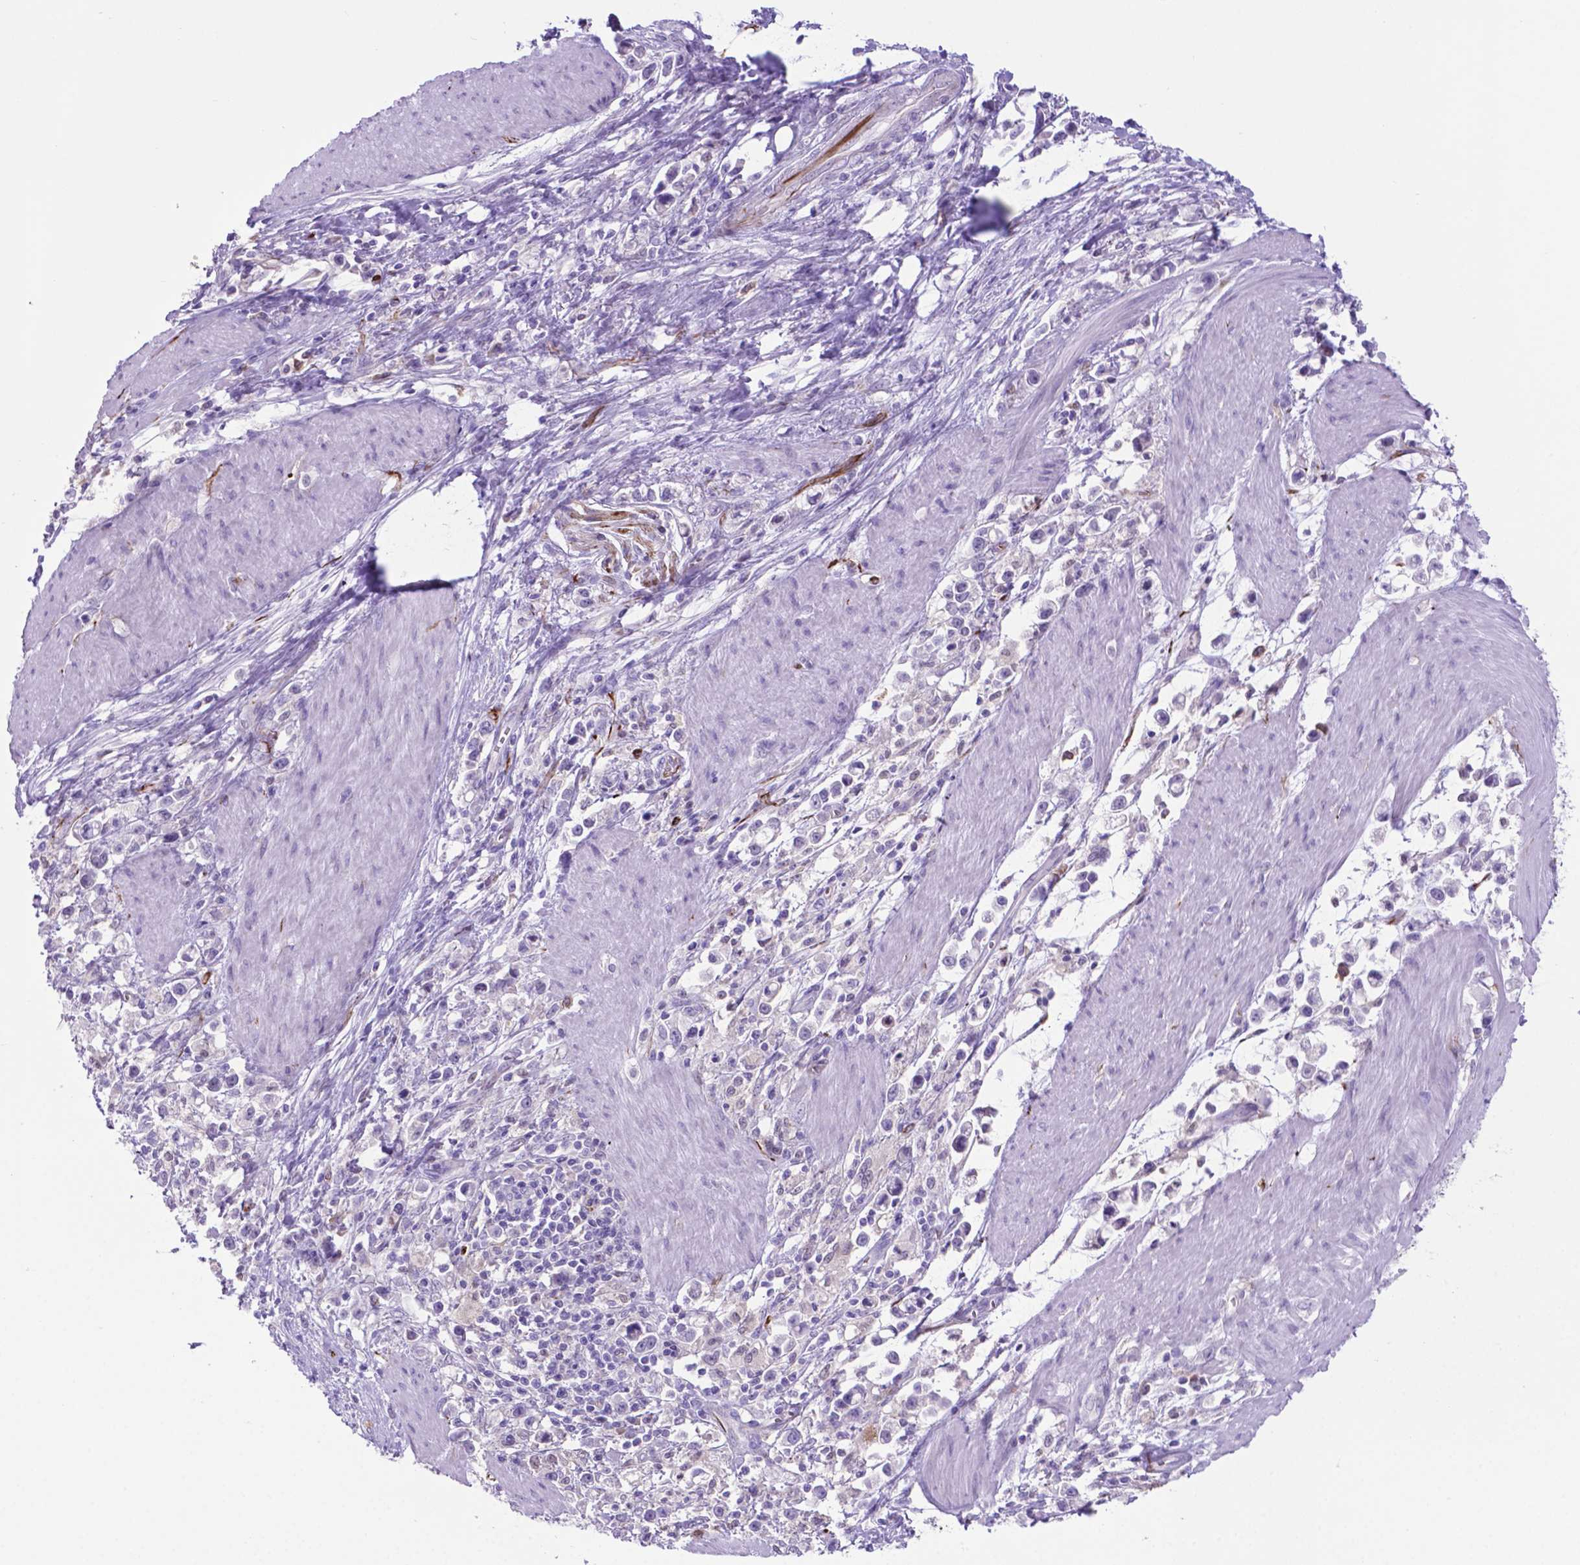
{"staining": {"intensity": "negative", "quantity": "none", "location": "none"}, "tissue": "stomach cancer", "cell_type": "Tumor cells", "image_type": "cancer", "snomed": [{"axis": "morphology", "description": "Adenocarcinoma, NOS"}, {"axis": "topography", "description": "Stomach"}], "caption": "Image shows no protein staining in tumor cells of stomach cancer (adenocarcinoma) tissue.", "gene": "LZTR1", "patient": {"sex": "male", "age": 63}}